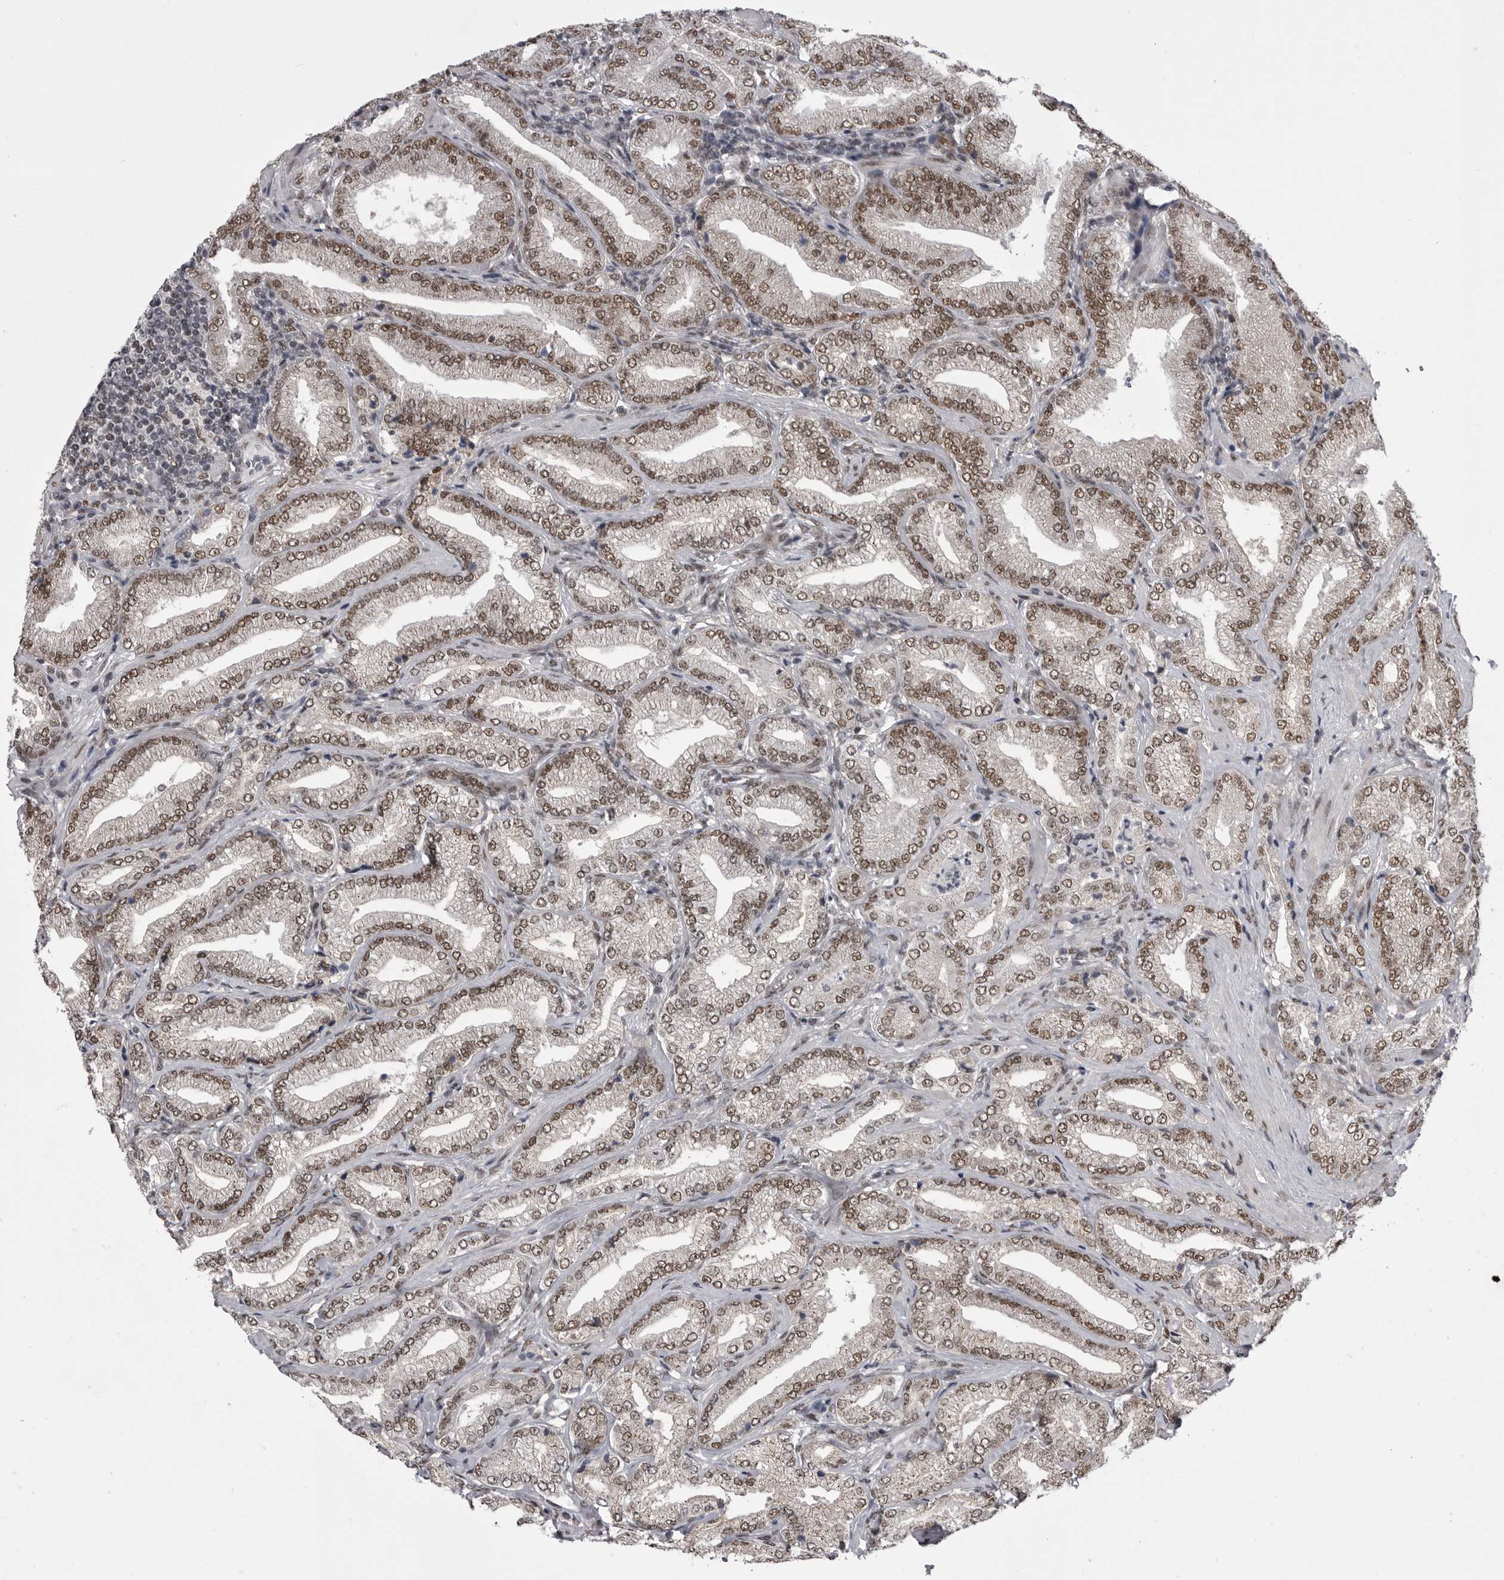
{"staining": {"intensity": "moderate", "quantity": ">75%", "location": "nuclear"}, "tissue": "prostate cancer", "cell_type": "Tumor cells", "image_type": "cancer", "snomed": [{"axis": "morphology", "description": "Adenocarcinoma, Low grade"}, {"axis": "topography", "description": "Prostate"}], "caption": "Protein staining demonstrates moderate nuclear positivity in about >75% of tumor cells in adenocarcinoma (low-grade) (prostate).", "gene": "MEPCE", "patient": {"sex": "male", "age": 62}}